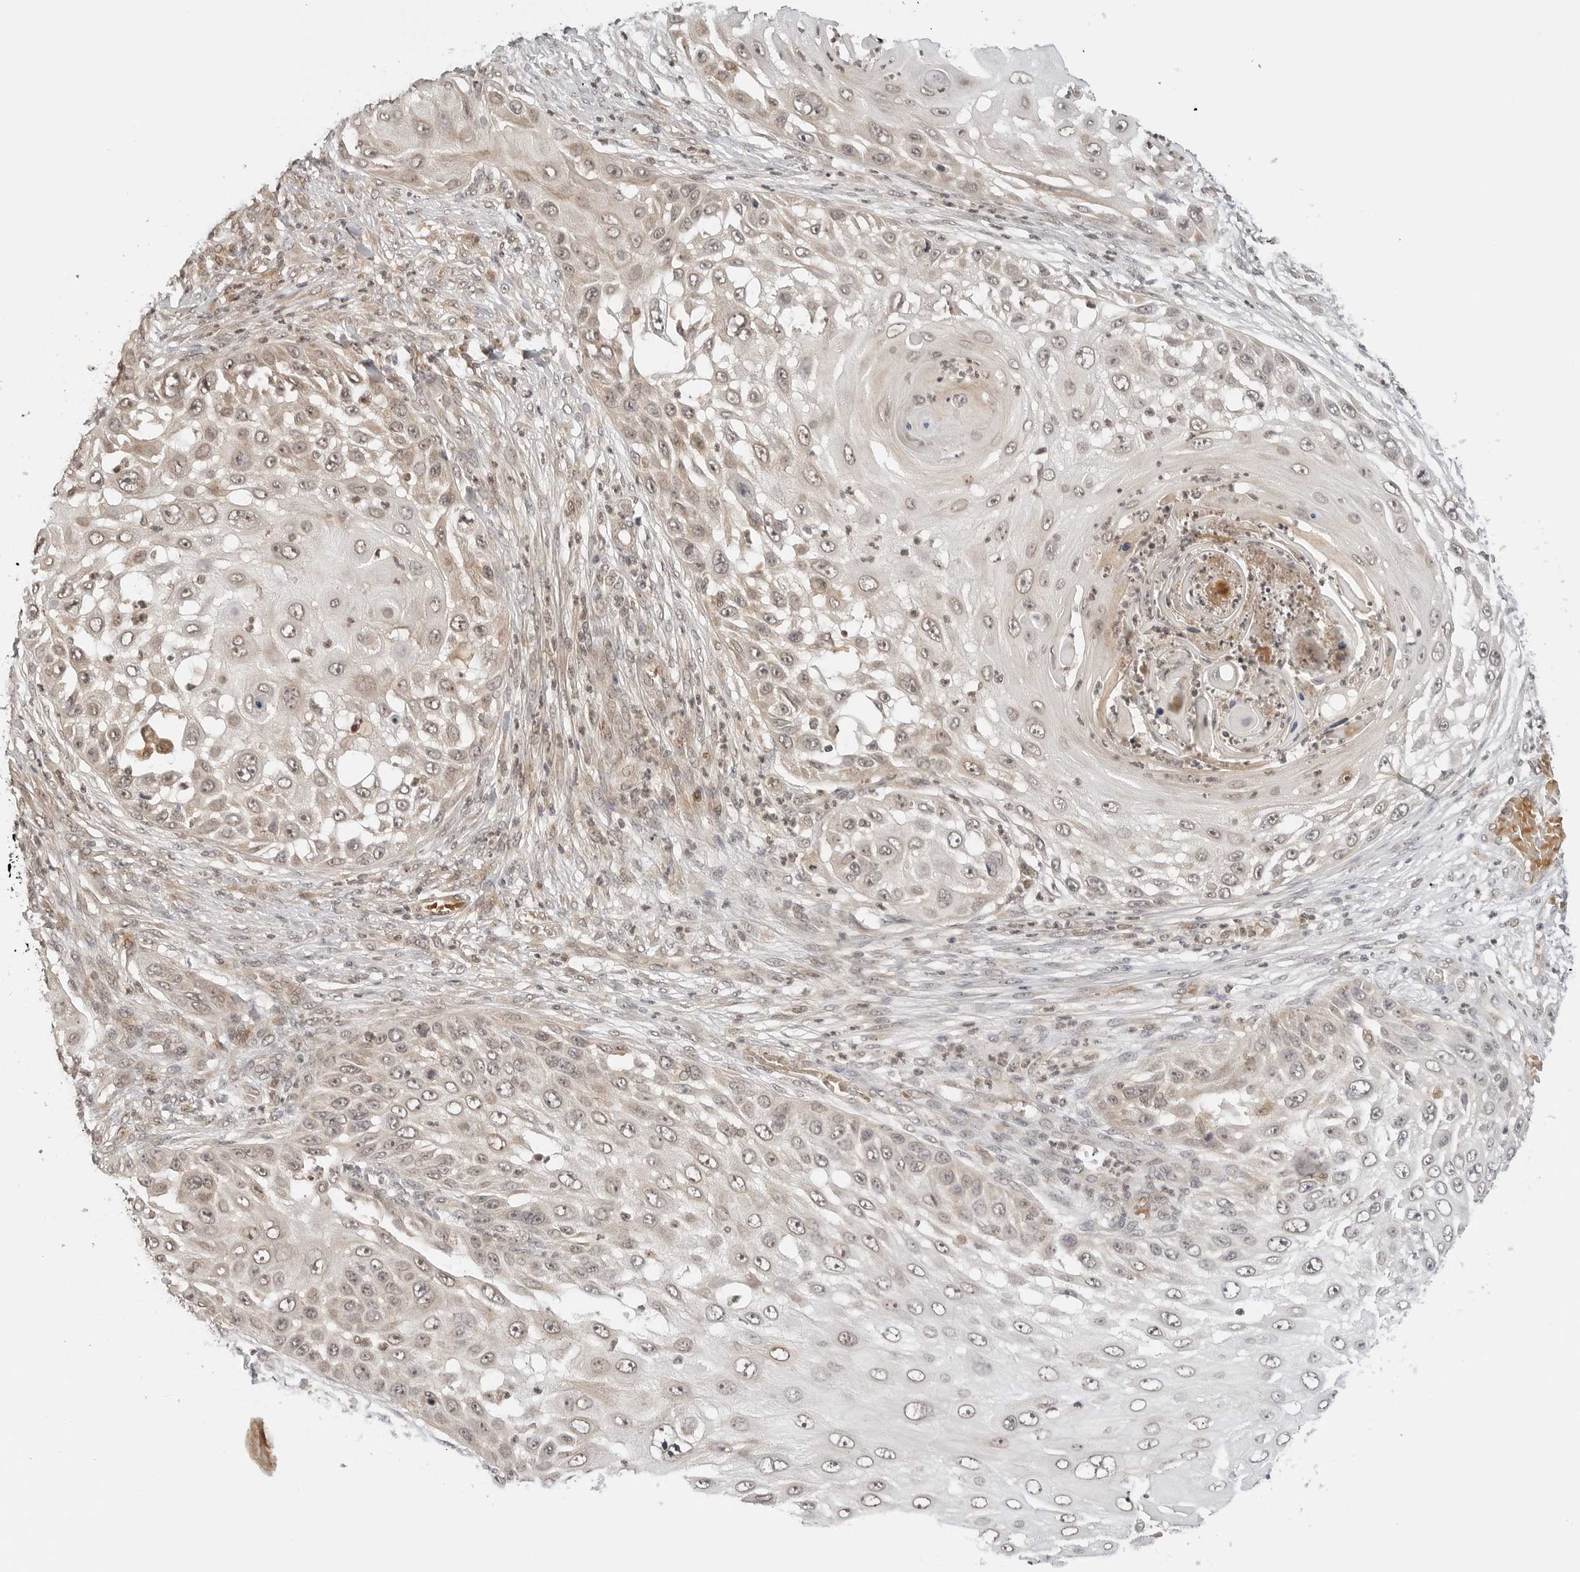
{"staining": {"intensity": "weak", "quantity": ">75%", "location": "cytoplasmic/membranous,nuclear"}, "tissue": "skin cancer", "cell_type": "Tumor cells", "image_type": "cancer", "snomed": [{"axis": "morphology", "description": "Squamous cell carcinoma, NOS"}, {"axis": "topography", "description": "Skin"}], "caption": "Skin squamous cell carcinoma stained for a protein shows weak cytoplasmic/membranous and nuclear positivity in tumor cells.", "gene": "GPR34", "patient": {"sex": "female", "age": 44}}